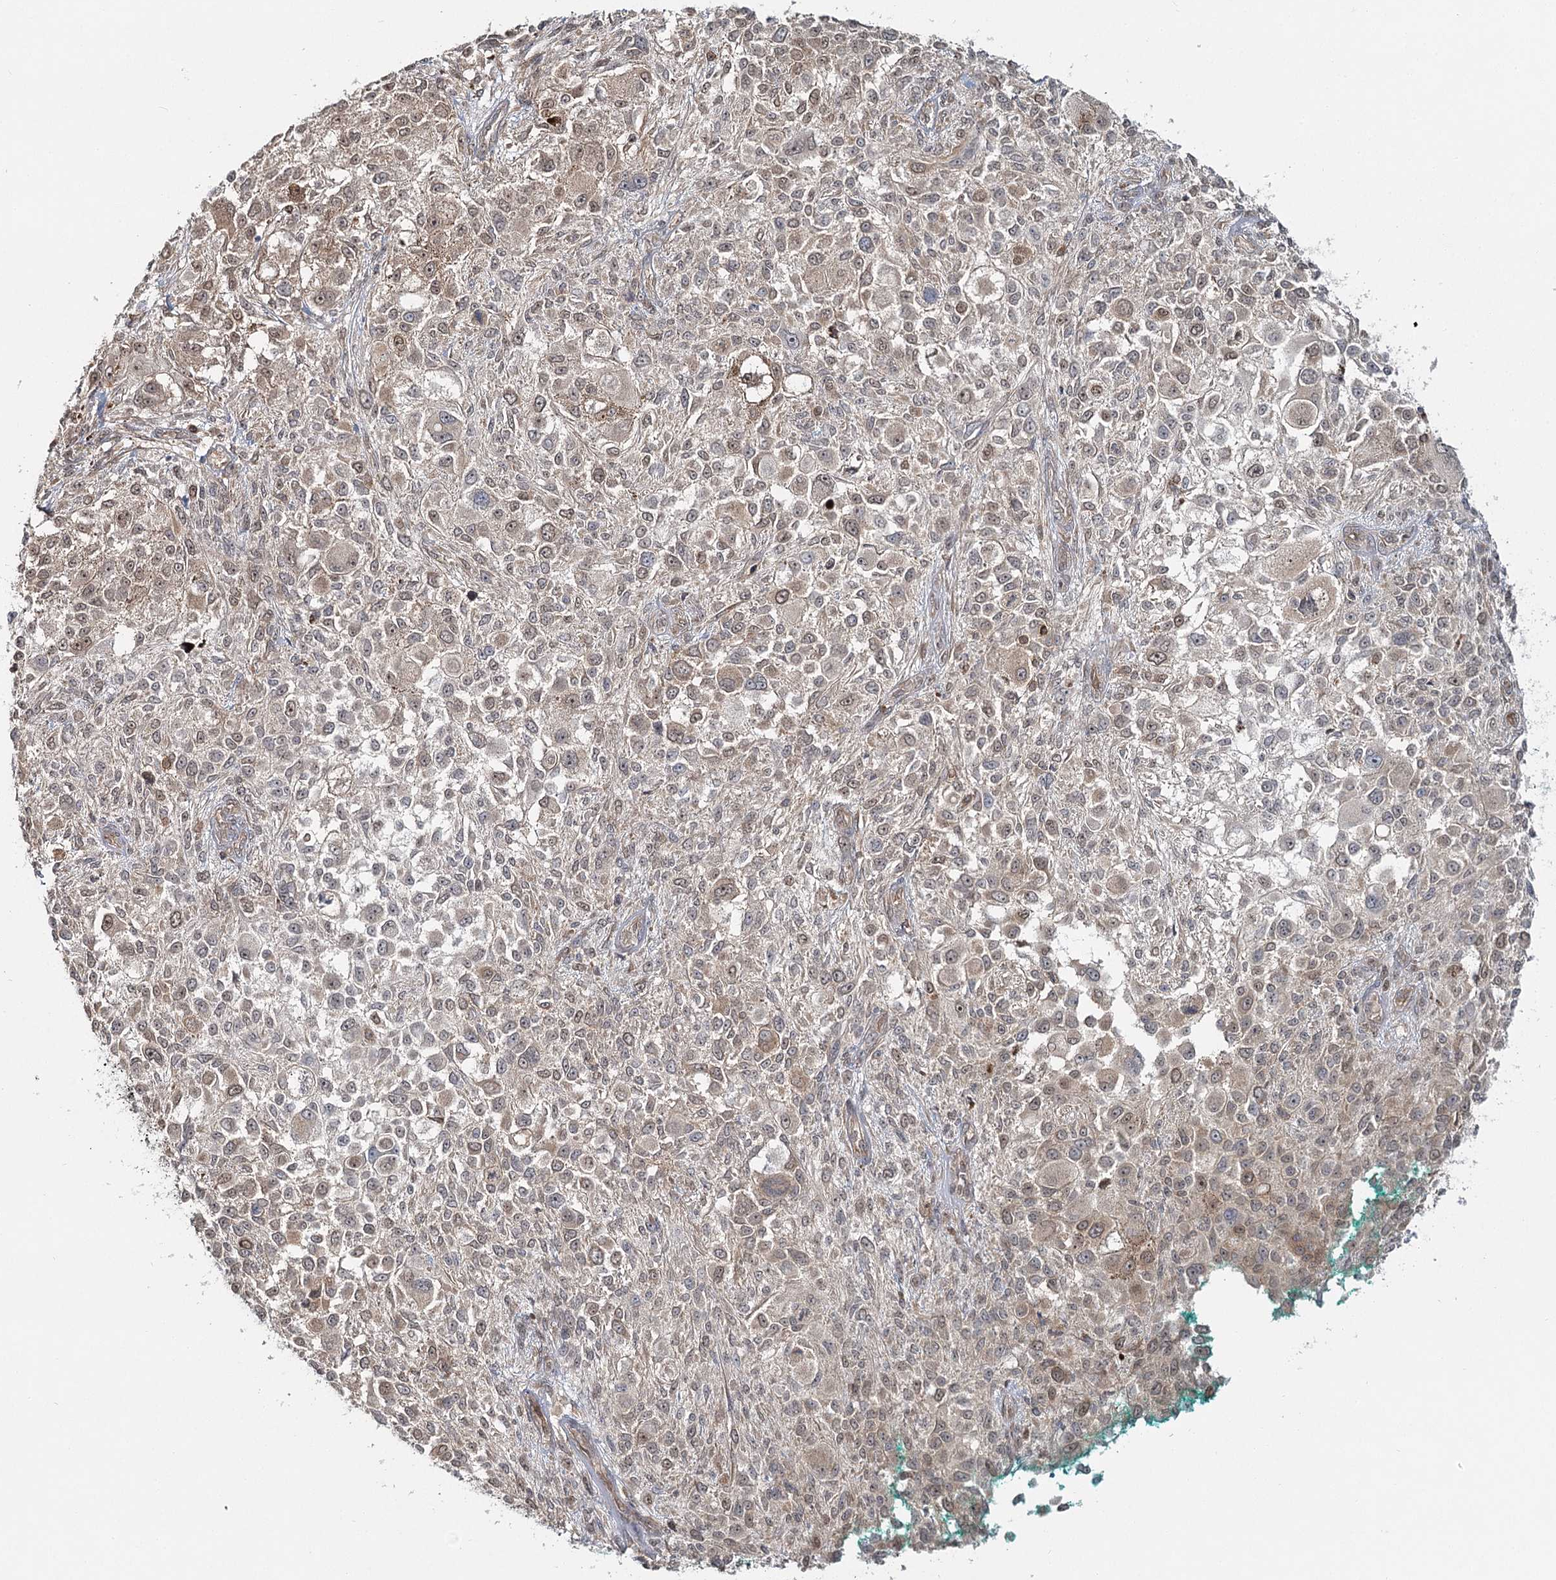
{"staining": {"intensity": "weak", "quantity": "25%-75%", "location": "cytoplasmic/membranous"}, "tissue": "melanoma", "cell_type": "Tumor cells", "image_type": "cancer", "snomed": [{"axis": "morphology", "description": "Necrosis, NOS"}, {"axis": "morphology", "description": "Malignant melanoma, NOS"}, {"axis": "topography", "description": "Skin"}], "caption": "Immunohistochemical staining of human melanoma reveals low levels of weak cytoplasmic/membranous expression in approximately 25%-75% of tumor cells.", "gene": "FAM120B", "patient": {"sex": "female", "age": 87}}